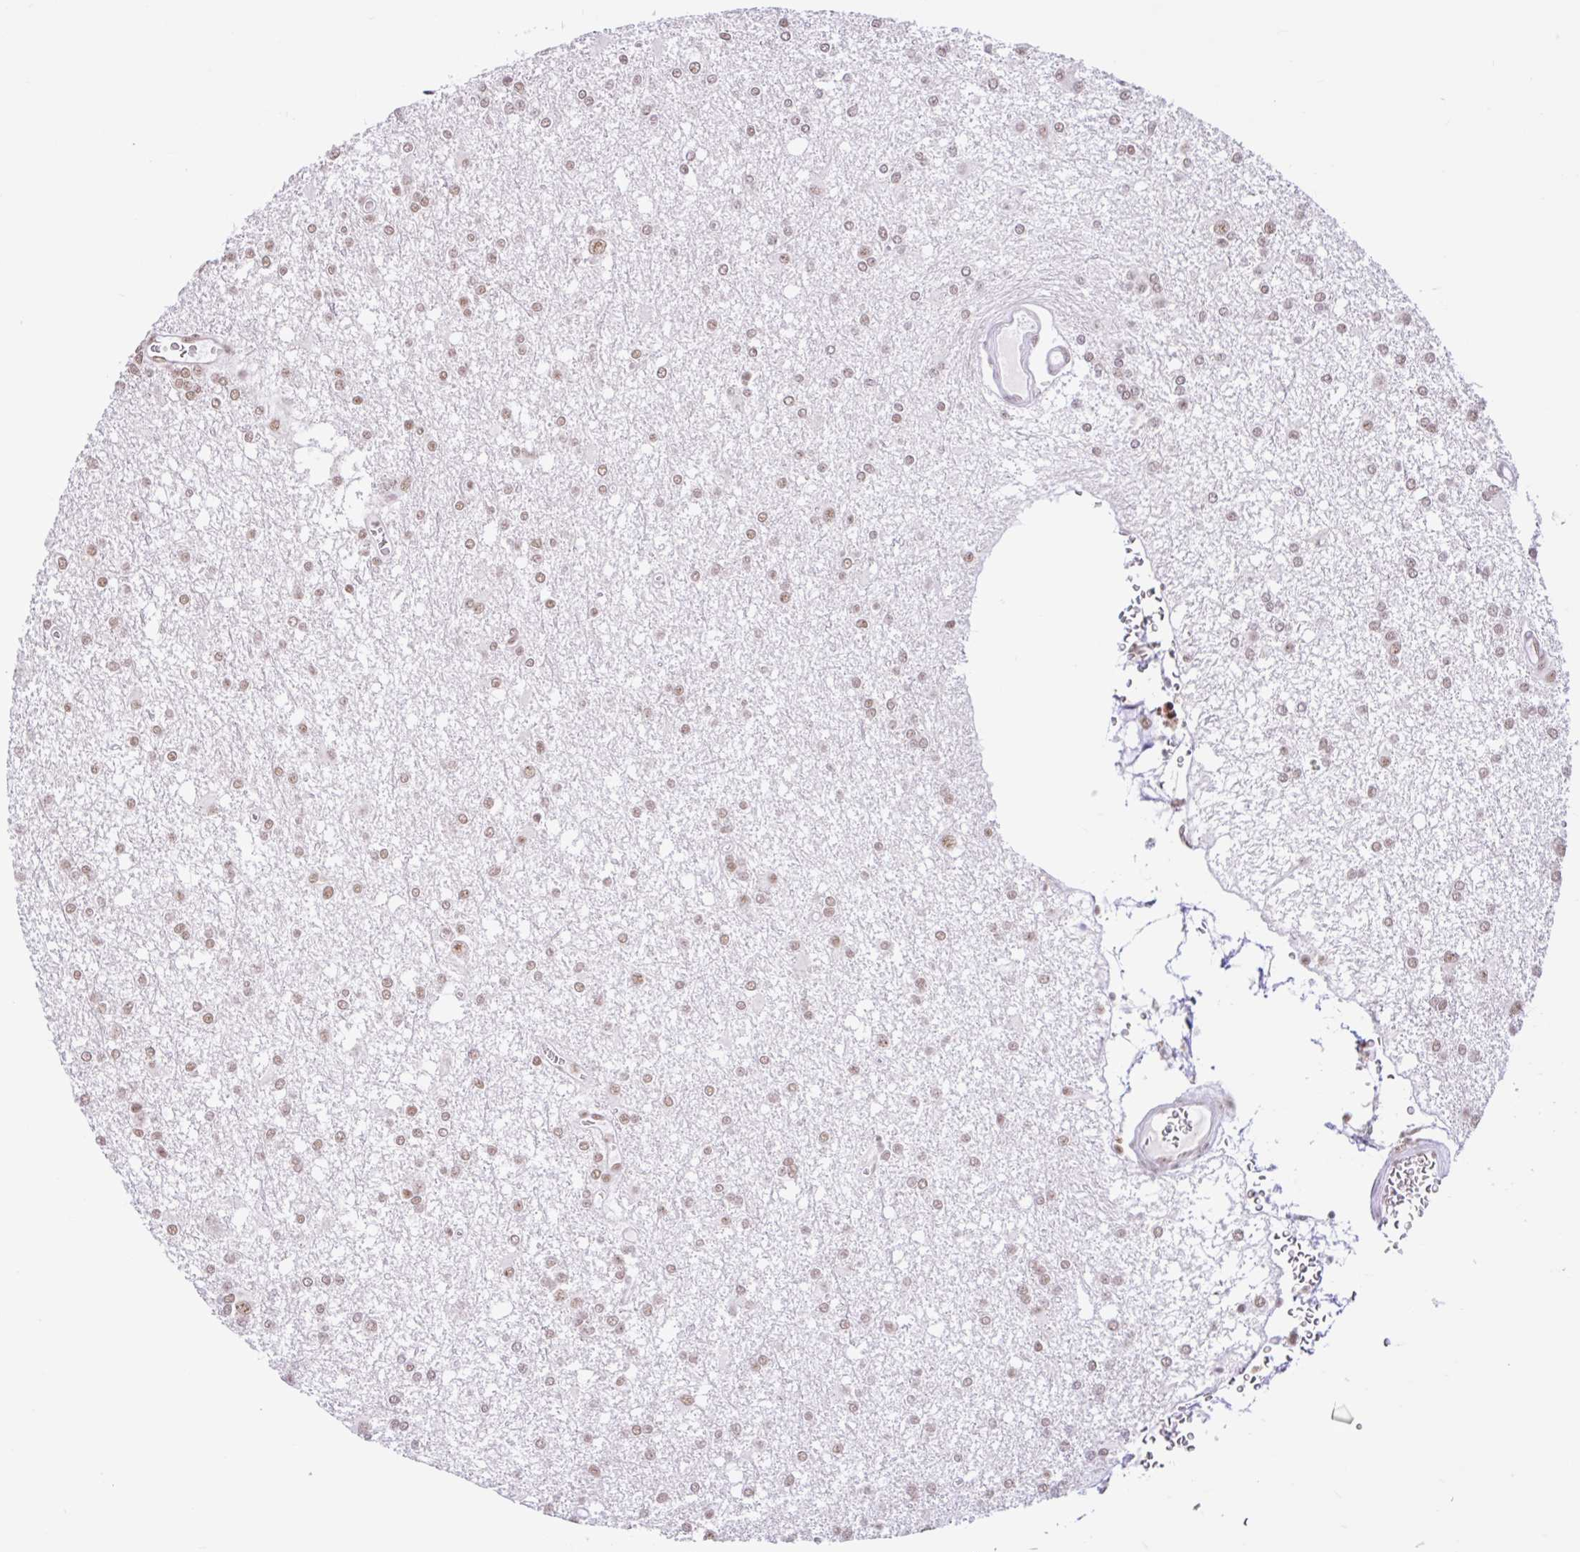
{"staining": {"intensity": "weak", "quantity": "25%-75%", "location": "nuclear"}, "tissue": "glioma", "cell_type": "Tumor cells", "image_type": "cancer", "snomed": [{"axis": "morphology", "description": "Glioma, malignant, High grade"}, {"axis": "topography", "description": "Brain"}], "caption": "A low amount of weak nuclear expression is appreciated in about 25%-75% of tumor cells in high-grade glioma (malignant) tissue.", "gene": "CCDC12", "patient": {"sex": "male", "age": 48}}